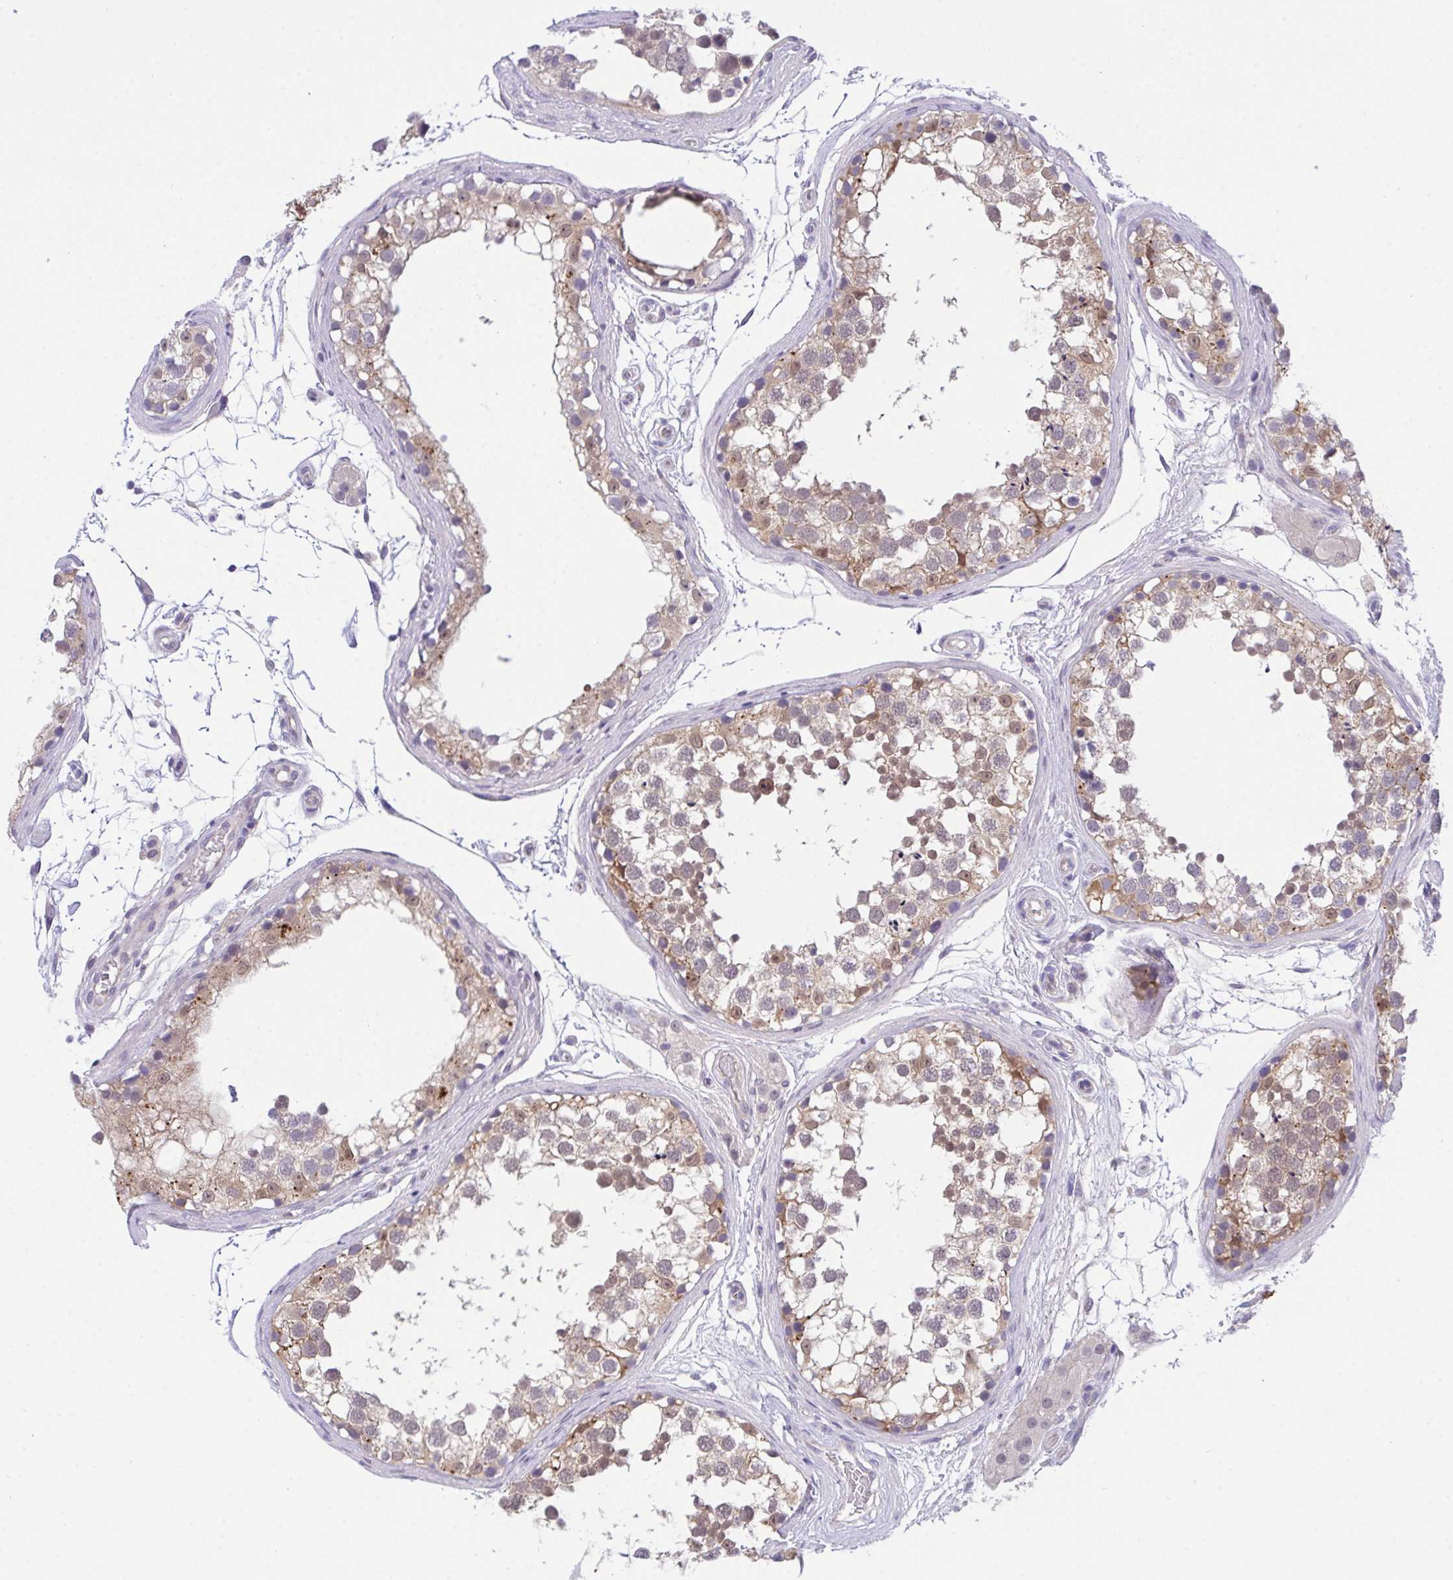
{"staining": {"intensity": "moderate", "quantity": ">75%", "location": "cytoplasmic/membranous,nuclear"}, "tissue": "testis", "cell_type": "Cells in seminiferous ducts", "image_type": "normal", "snomed": [{"axis": "morphology", "description": "Normal tissue, NOS"}, {"axis": "morphology", "description": "Seminoma, NOS"}, {"axis": "topography", "description": "Testis"}], "caption": "Immunohistochemistry (IHC) of benign human testis exhibits medium levels of moderate cytoplasmic/membranous,nuclear staining in approximately >75% of cells in seminiferous ducts.", "gene": "HOXD12", "patient": {"sex": "male", "age": 65}}